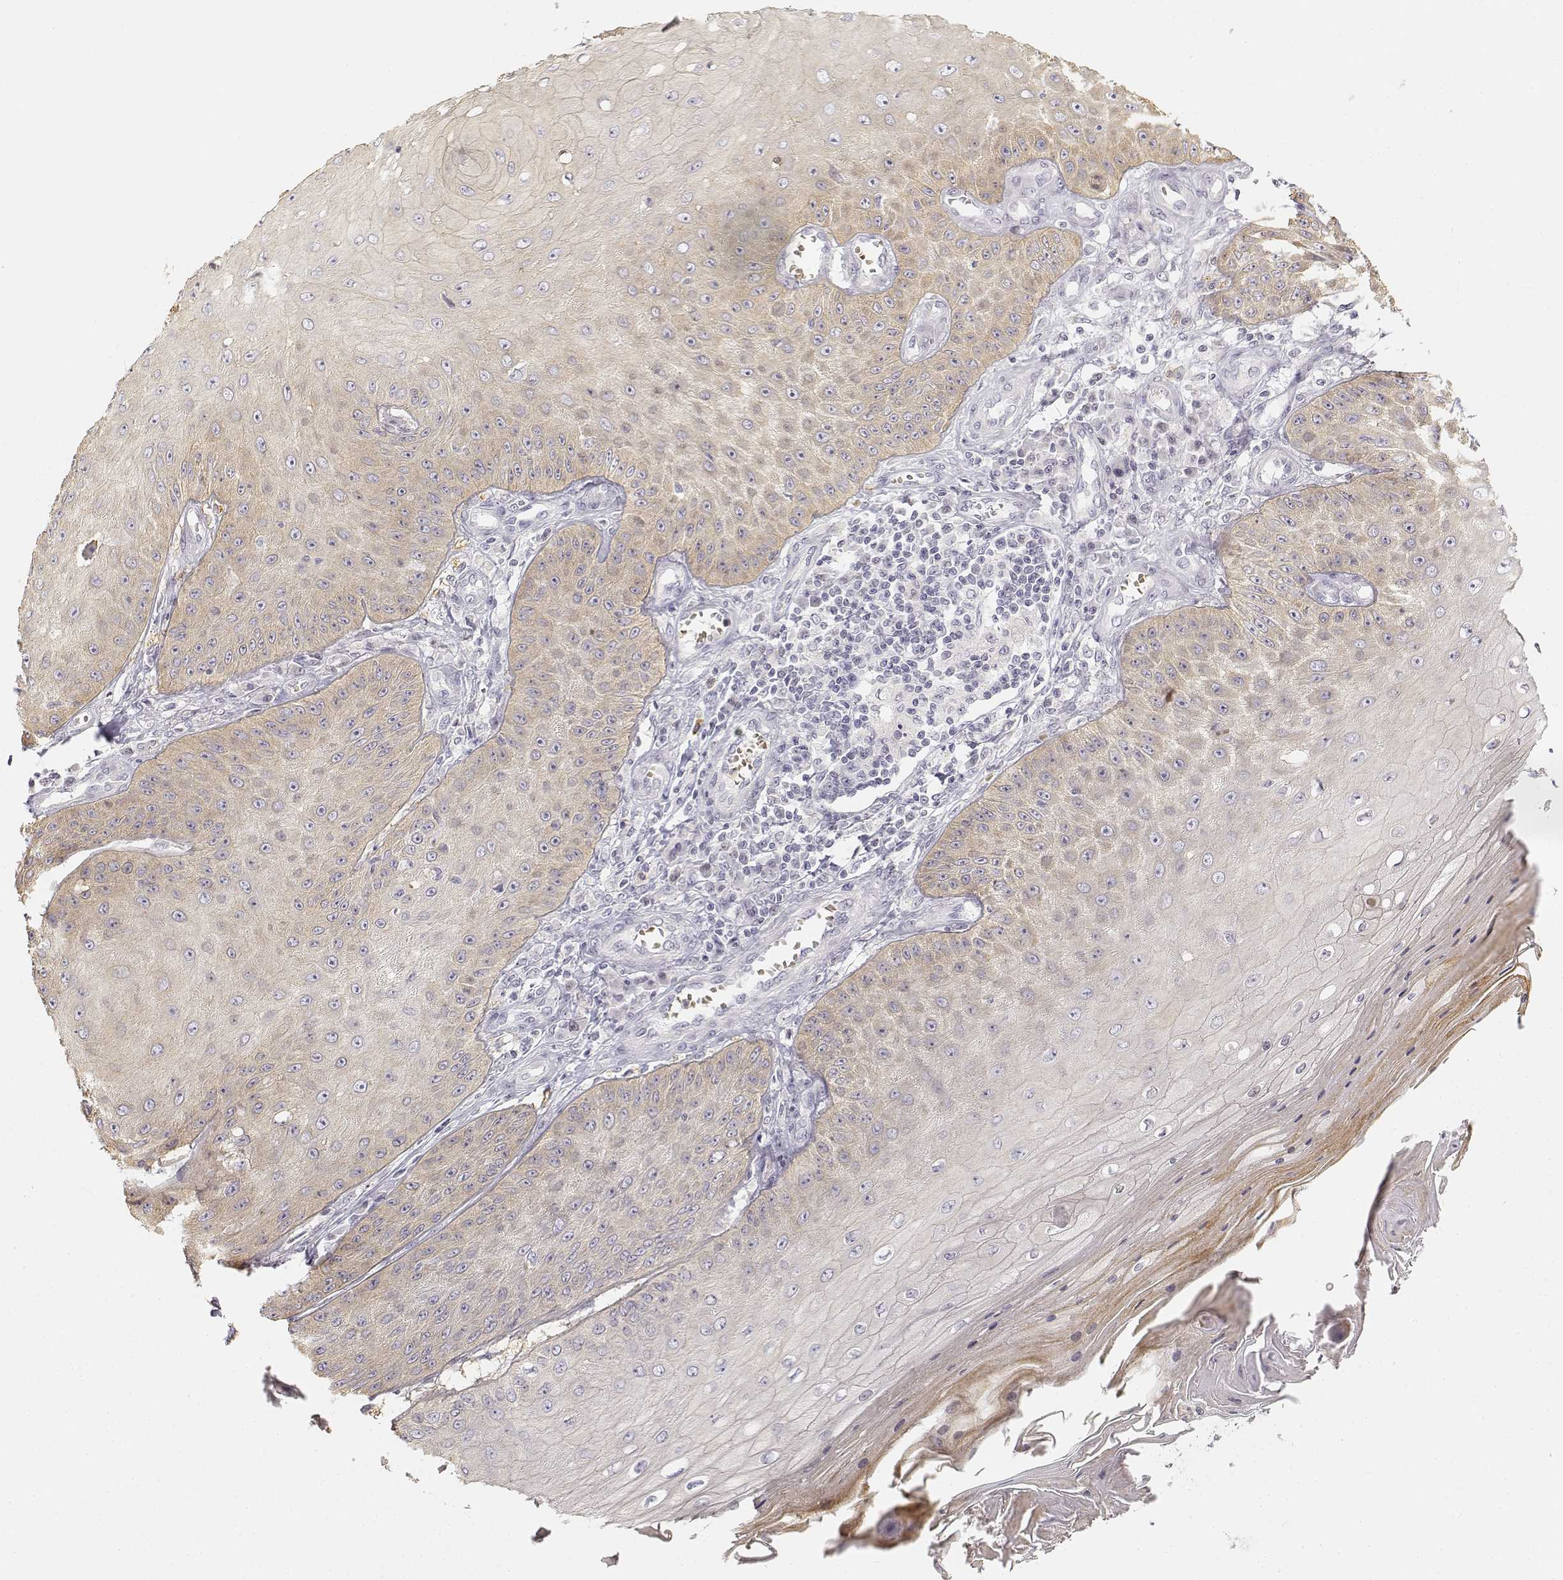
{"staining": {"intensity": "weak", "quantity": "25%-75%", "location": "cytoplasmic/membranous"}, "tissue": "skin cancer", "cell_type": "Tumor cells", "image_type": "cancer", "snomed": [{"axis": "morphology", "description": "Squamous cell carcinoma, NOS"}, {"axis": "topography", "description": "Skin"}], "caption": "An image of squamous cell carcinoma (skin) stained for a protein exhibits weak cytoplasmic/membranous brown staining in tumor cells.", "gene": "GLIPR1L2", "patient": {"sex": "male", "age": 70}}